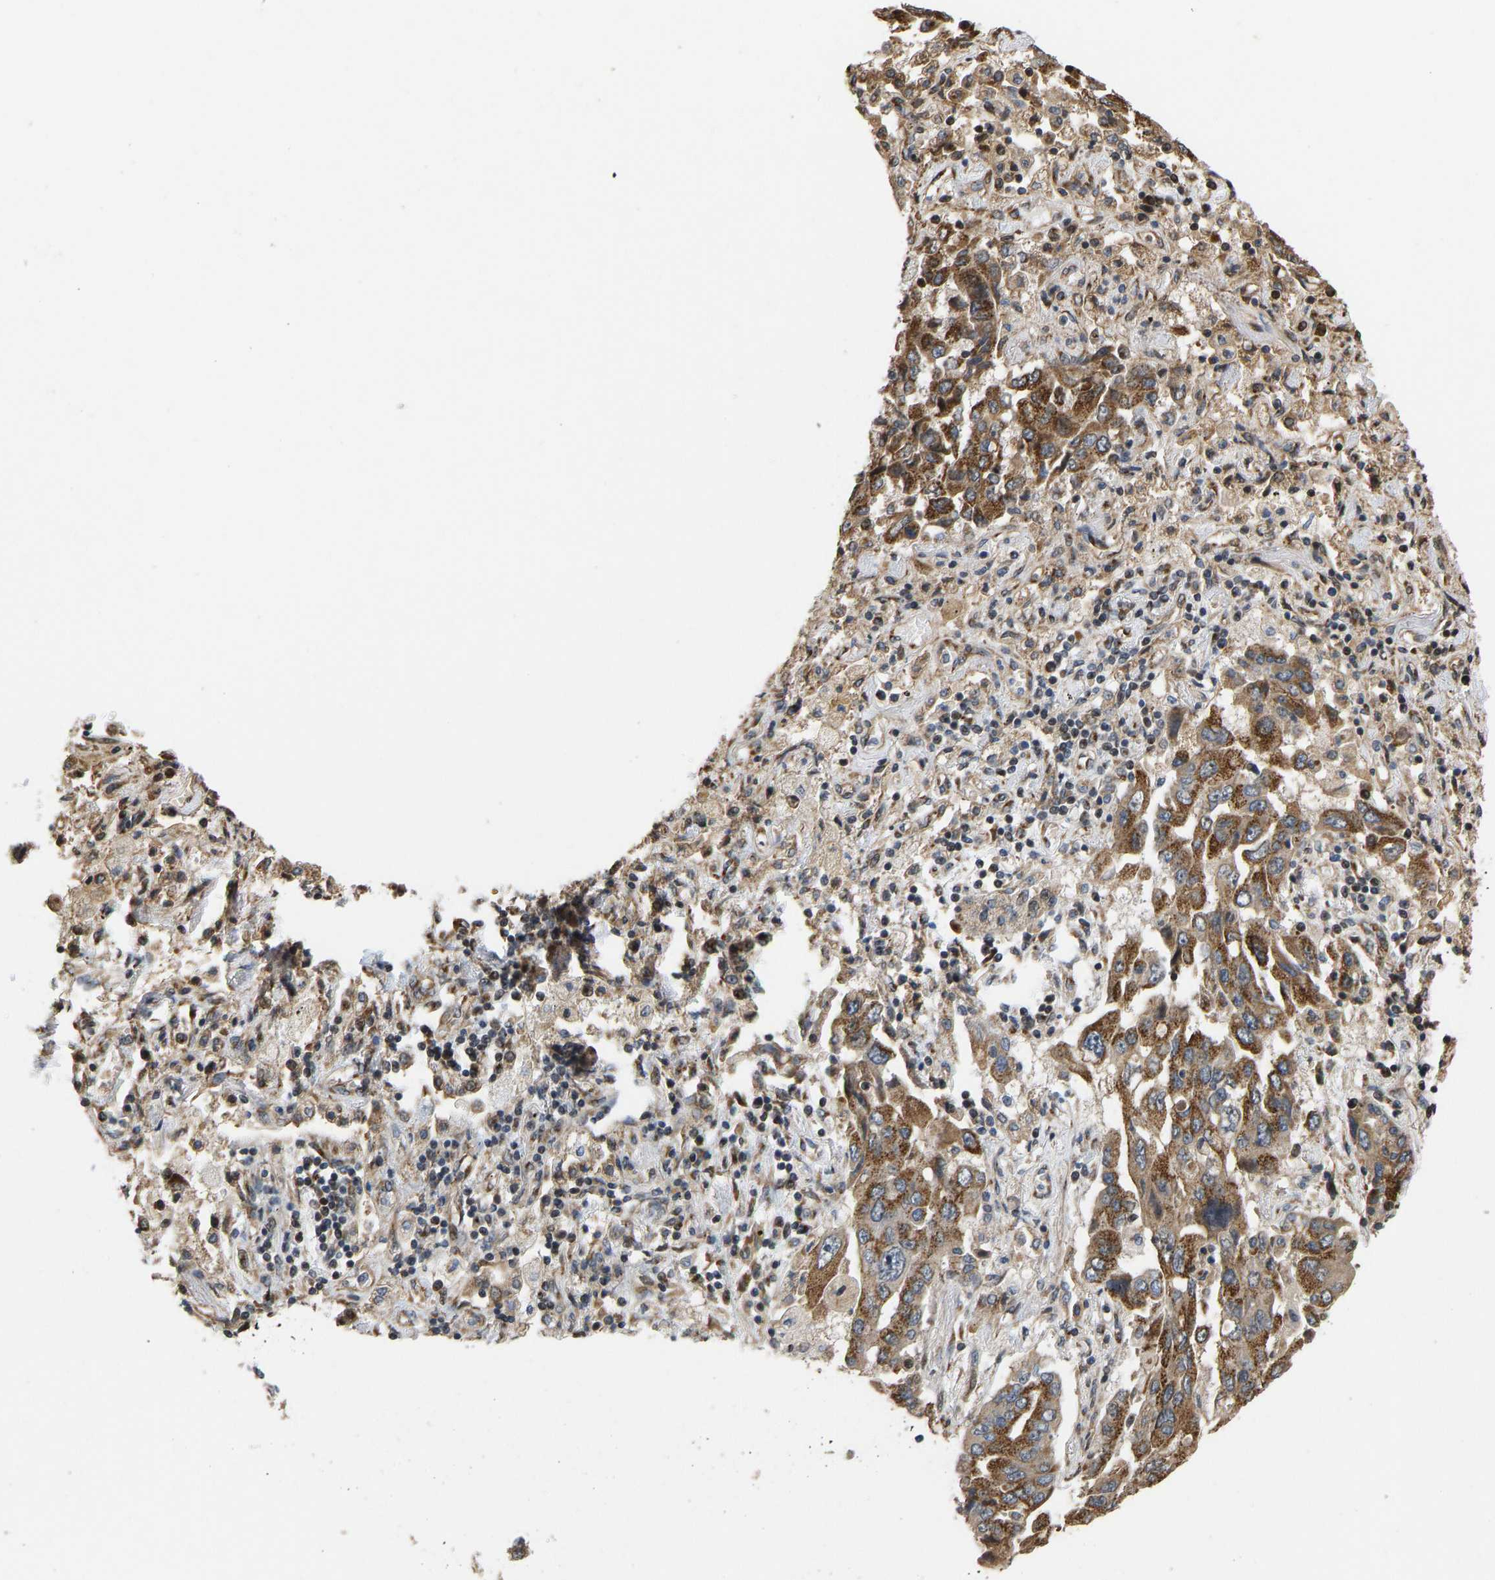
{"staining": {"intensity": "strong", "quantity": ">75%", "location": "cytoplasmic/membranous"}, "tissue": "lung cancer", "cell_type": "Tumor cells", "image_type": "cancer", "snomed": [{"axis": "morphology", "description": "Adenocarcinoma, NOS"}, {"axis": "topography", "description": "Lung"}], "caption": "Tumor cells show high levels of strong cytoplasmic/membranous expression in approximately >75% of cells in human lung cancer.", "gene": "YIPF4", "patient": {"sex": "female", "age": 65}}